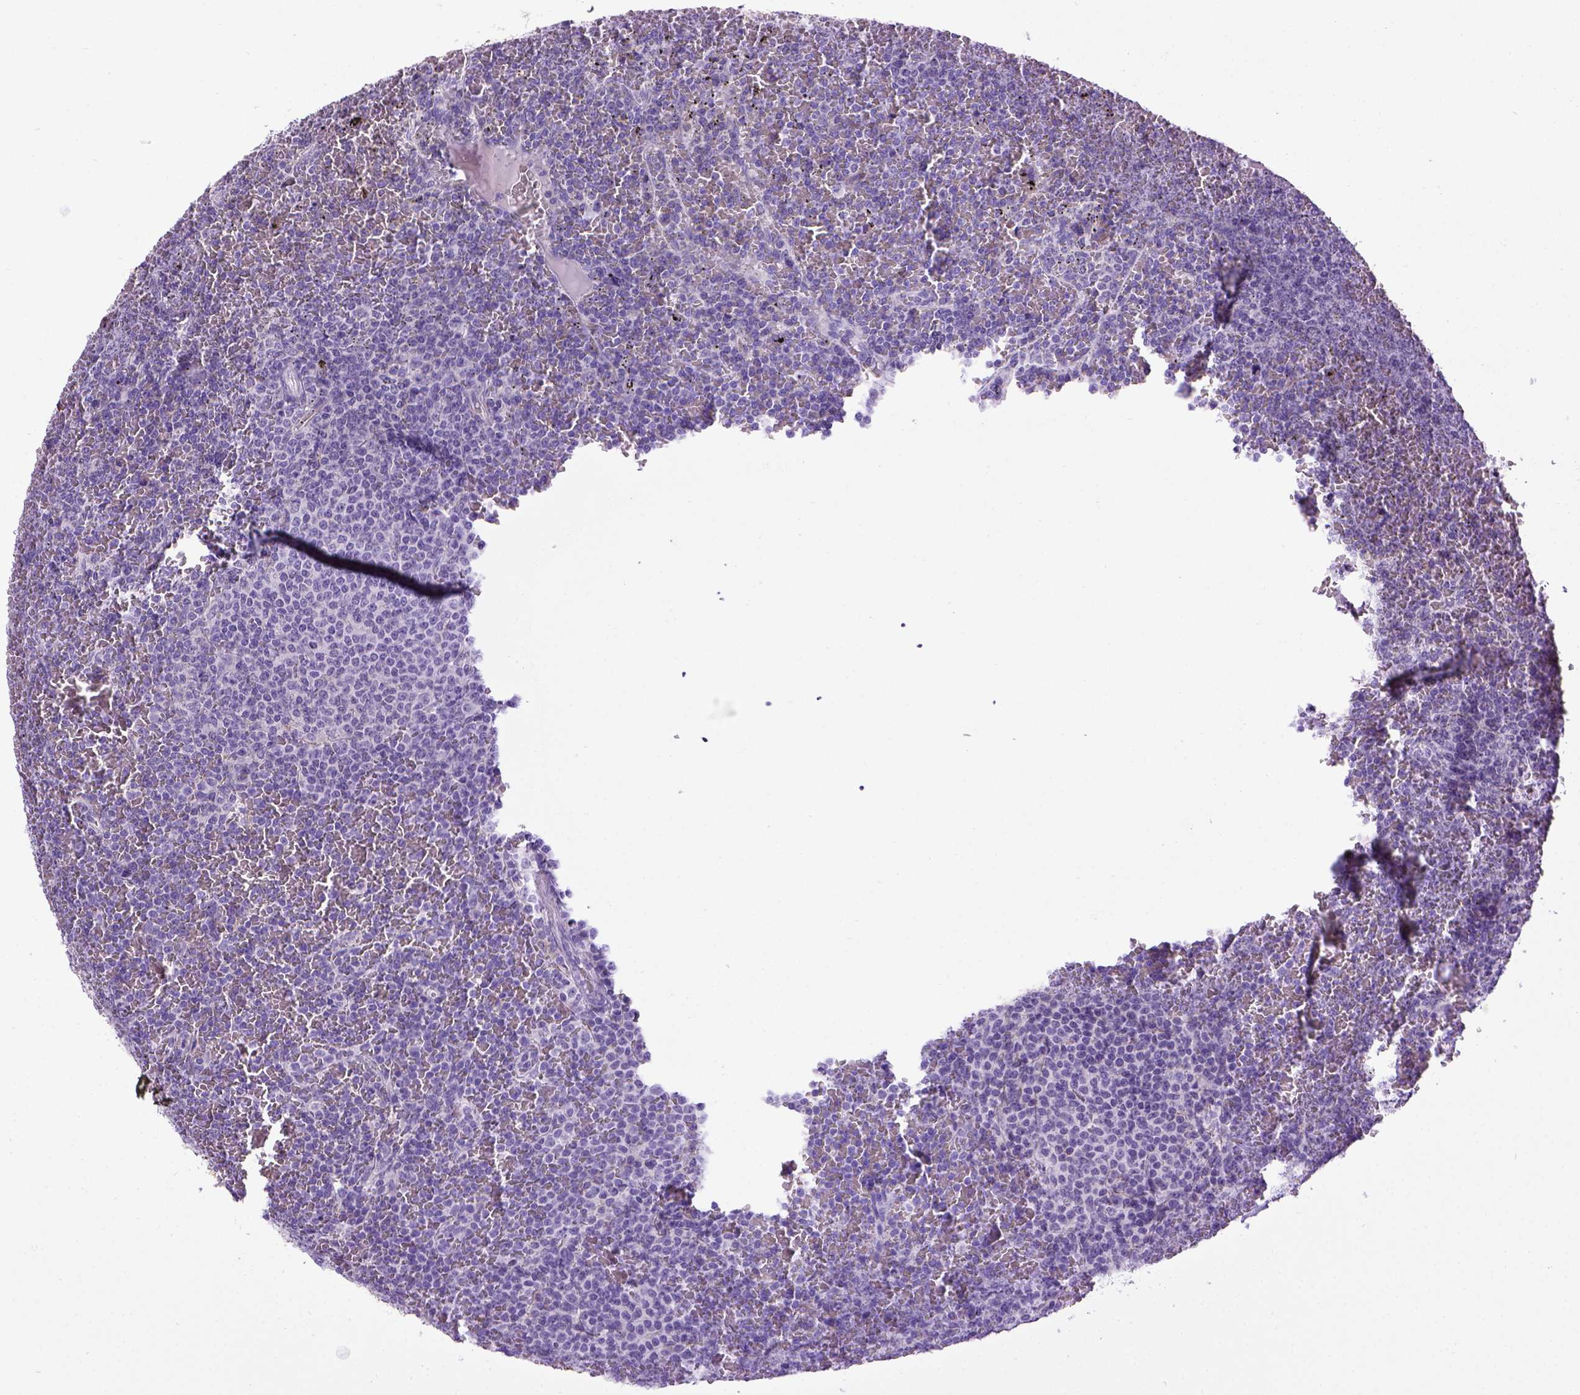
{"staining": {"intensity": "negative", "quantity": "none", "location": "none"}, "tissue": "lymphoma", "cell_type": "Tumor cells", "image_type": "cancer", "snomed": [{"axis": "morphology", "description": "Malignant lymphoma, non-Hodgkin's type, Low grade"}, {"axis": "topography", "description": "Spleen"}], "caption": "Malignant lymphoma, non-Hodgkin's type (low-grade) stained for a protein using IHC demonstrates no expression tumor cells.", "gene": "CDH1", "patient": {"sex": "female", "age": 77}}